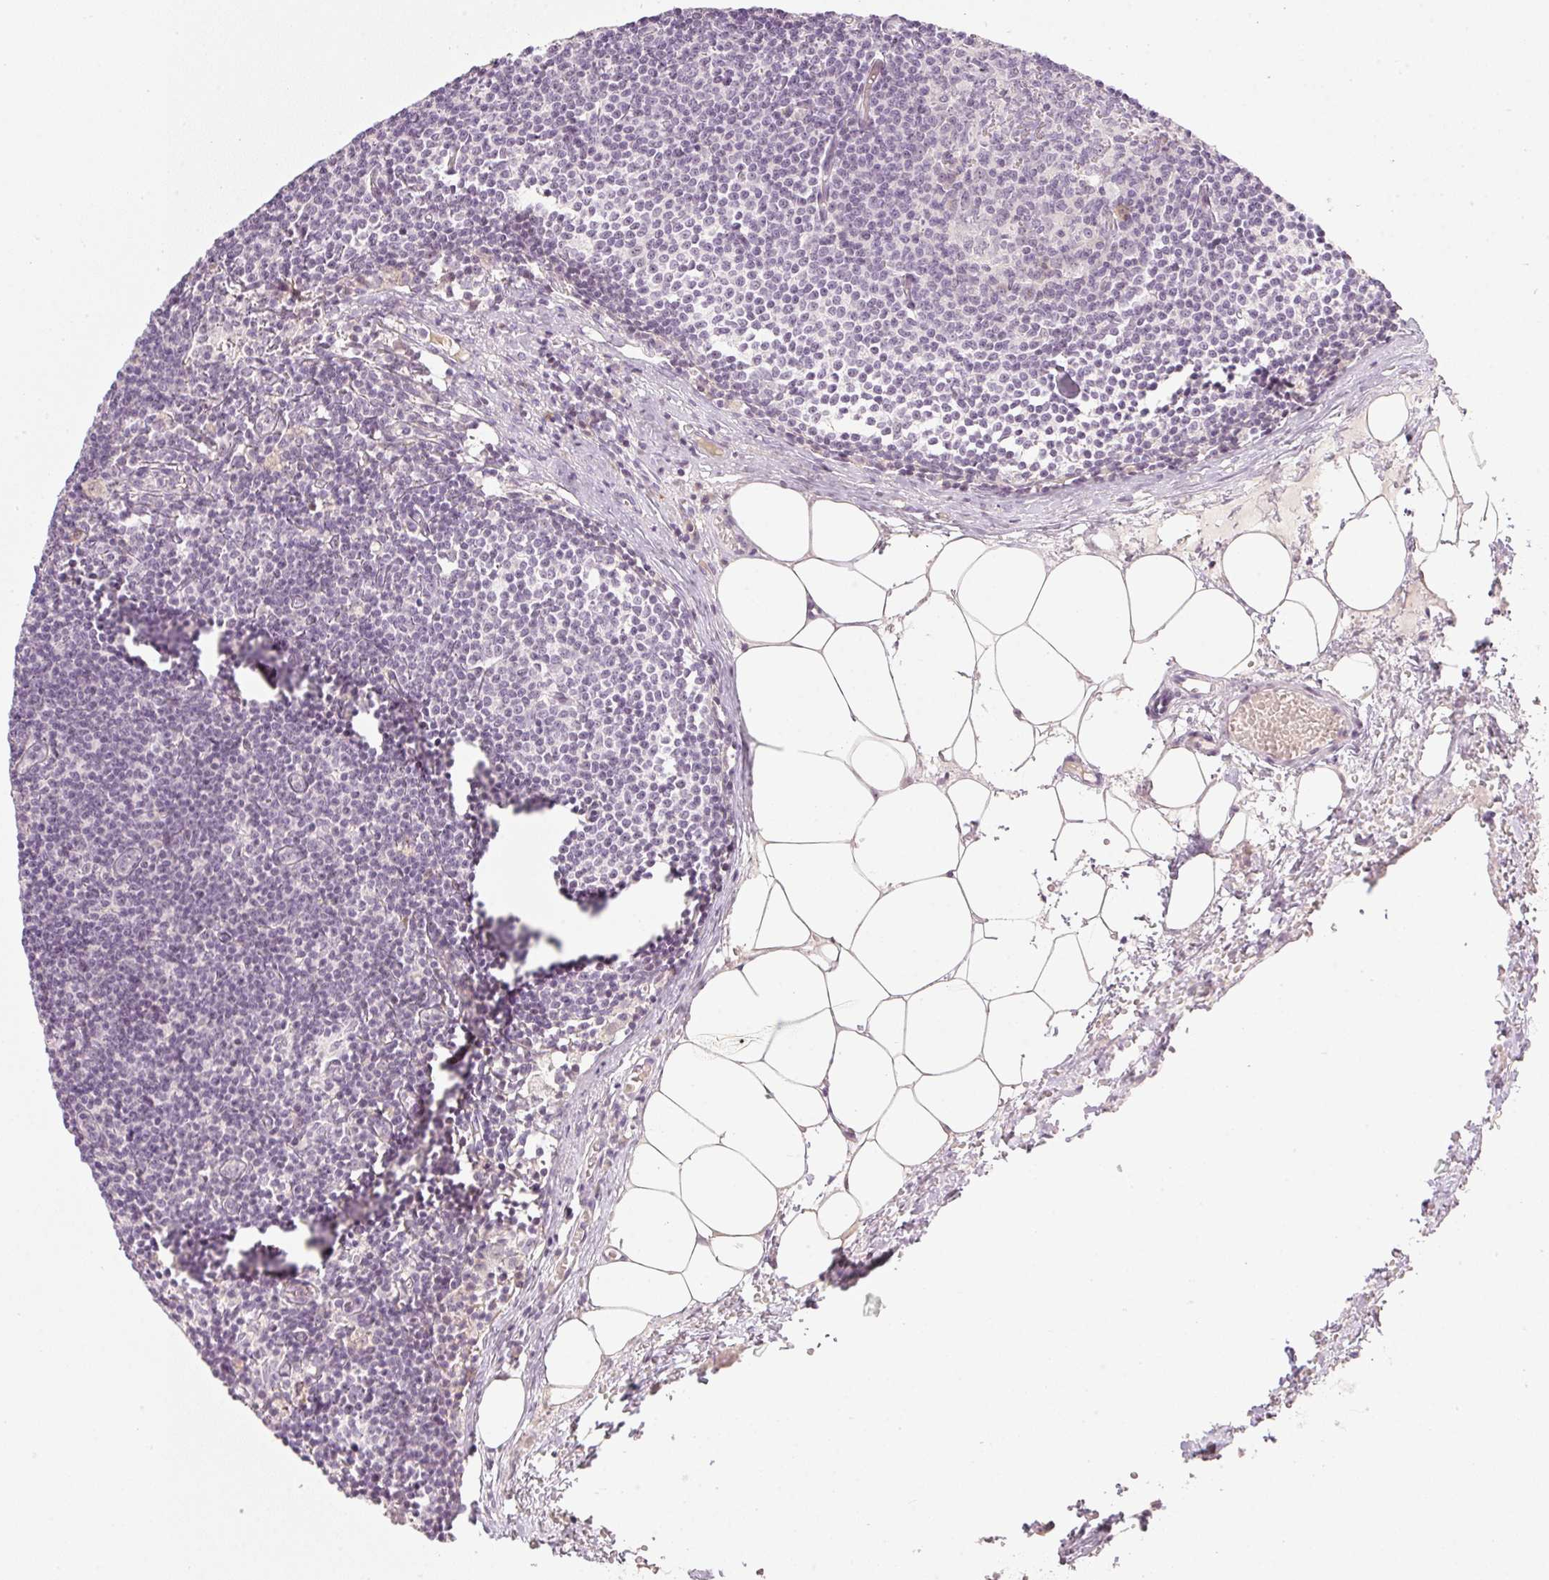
{"staining": {"intensity": "negative", "quantity": "none", "location": "none"}, "tissue": "lymph node", "cell_type": "Germinal center cells", "image_type": "normal", "snomed": [{"axis": "morphology", "description": "Normal tissue, NOS"}, {"axis": "topography", "description": "Lymph node"}], "caption": "Germinal center cells are negative for protein expression in benign human lymph node. (Brightfield microscopy of DAB (3,3'-diaminobenzidine) immunohistochemistry at high magnification).", "gene": "AAR2", "patient": {"sex": "male", "age": 49}}